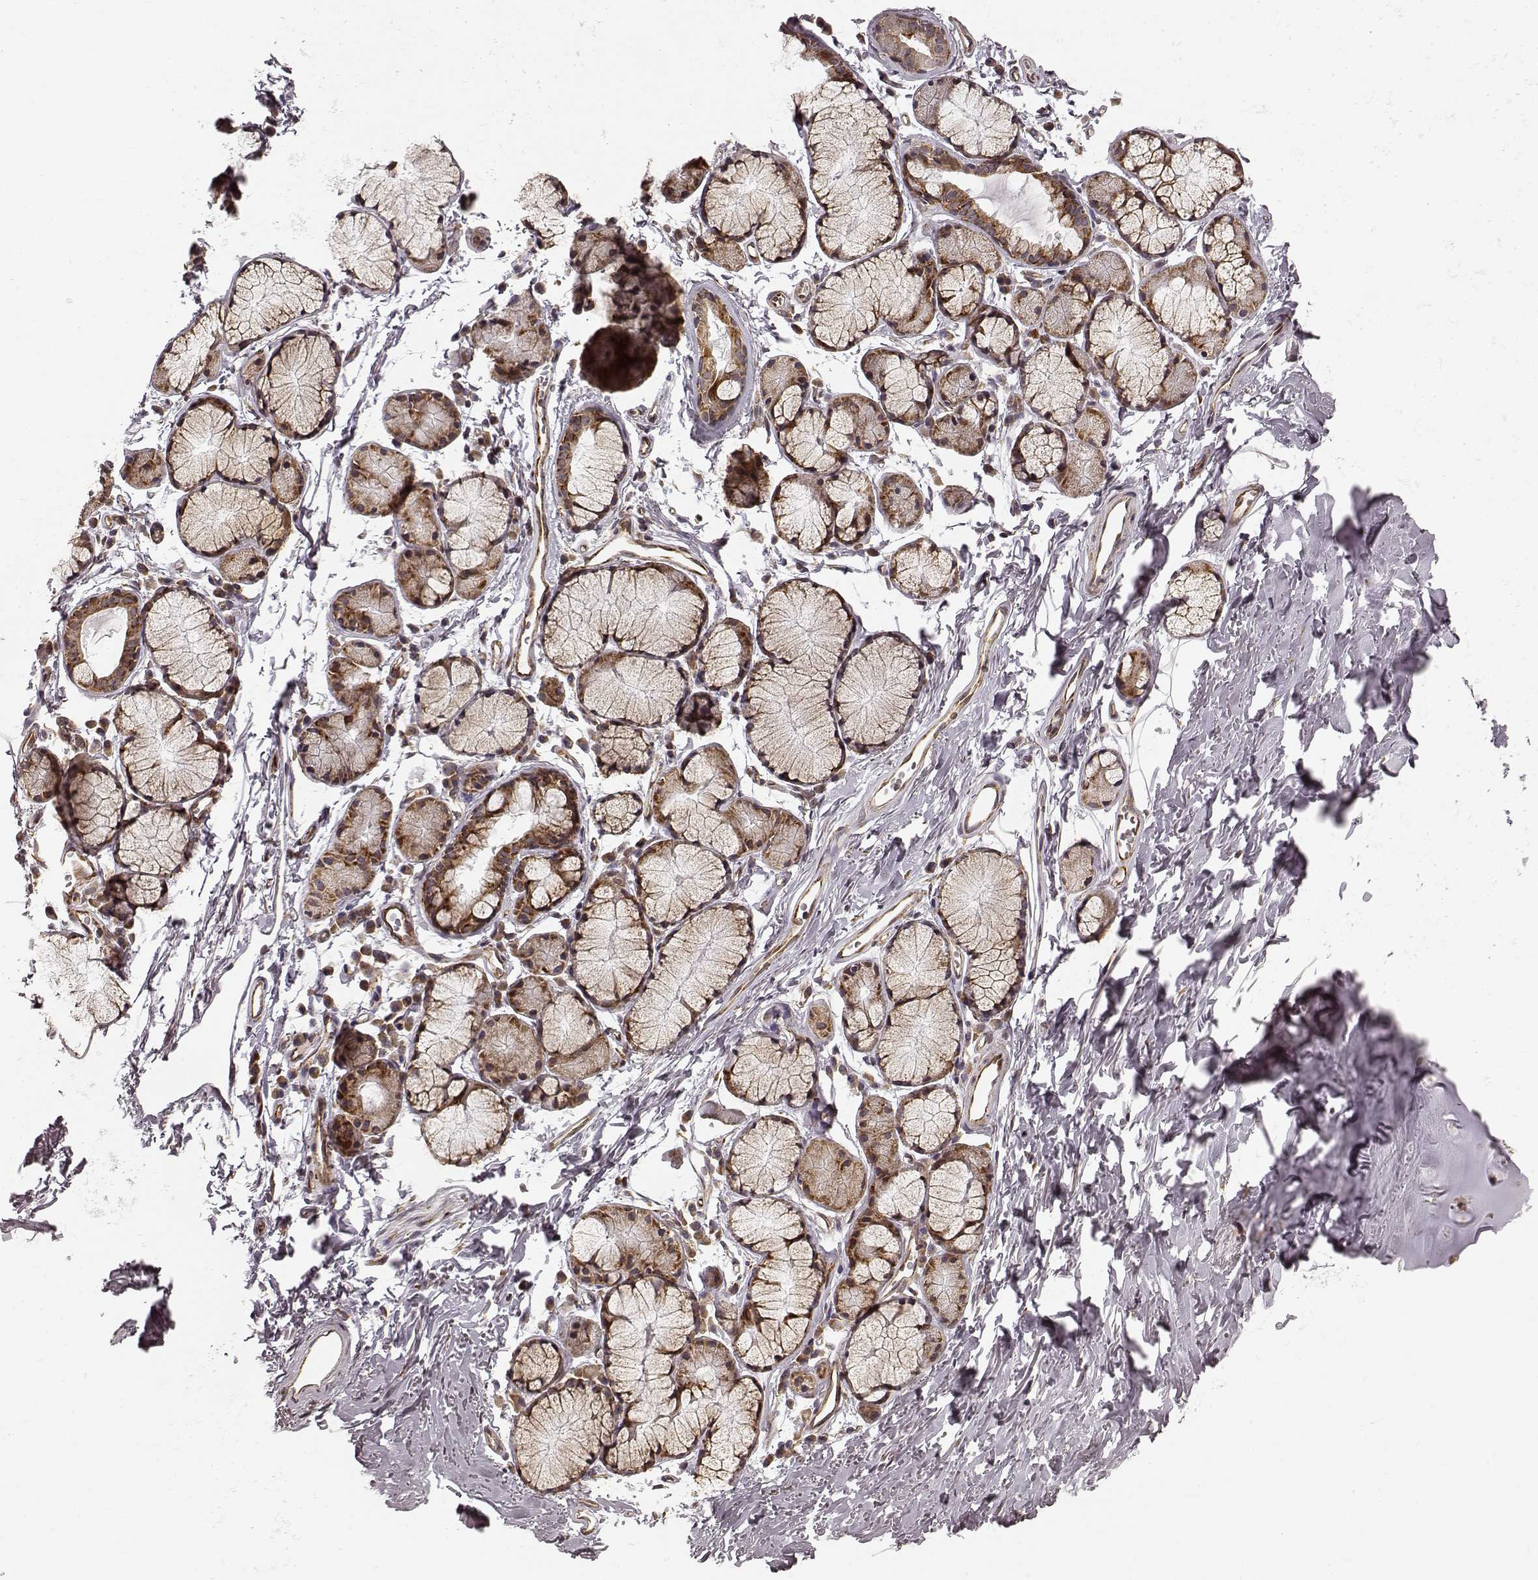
{"staining": {"intensity": "negative", "quantity": "none", "location": "none"}, "tissue": "soft tissue", "cell_type": "Chondrocytes", "image_type": "normal", "snomed": [{"axis": "morphology", "description": "Normal tissue, NOS"}, {"axis": "topography", "description": "Cartilage tissue"}, {"axis": "topography", "description": "Bronchus"}], "caption": "IHC histopathology image of benign soft tissue: soft tissue stained with DAB (3,3'-diaminobenzidine) demonstrates no significant protein expression in chondrocytes. The staining was performed using DAB (3,3'-diaminobenzidine) to visualize the protein expression in brown, while the nuclei were stained in blue with hematoxylin (Magnification: 20x).", "gene": "TMEM14A", "patient": {"sex": "female", "age": 79}}